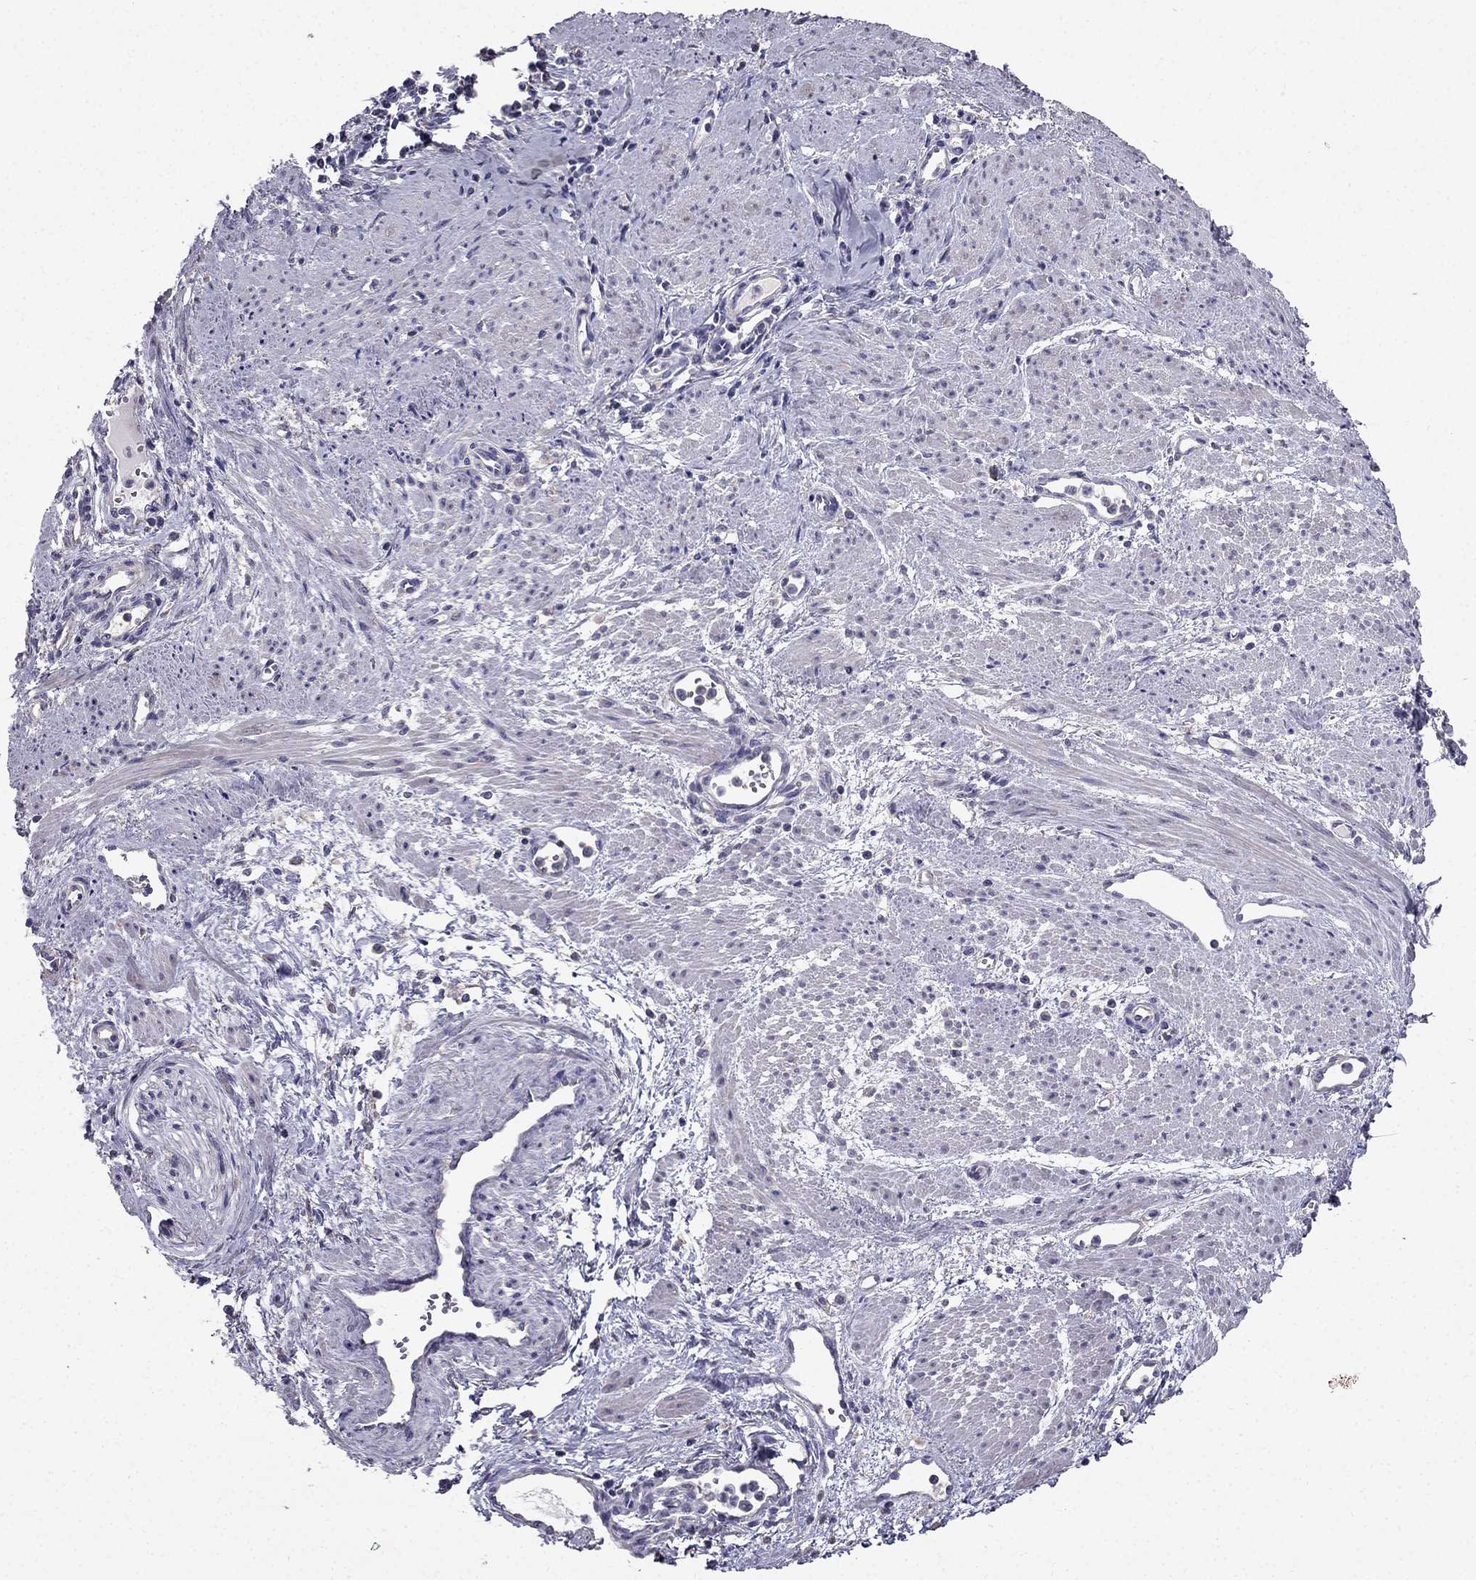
{"staining": {"intensity": "negative", "quantity": "none", "location": "none"}, "tissue": "cervical cancer", "cell_type": "Tumor cells", "image_type": "cancer", "snomed": [{"axis": "morphology", "description": "Squamous cell carcinoma, NOS"}, {"axis": "topography", "description": "Cervix"}], "caption": "Tumor cells show no significant staining in cervical cancer.", "gene": "AS3MT", "patient": {"sex": "female", "age": 40}}